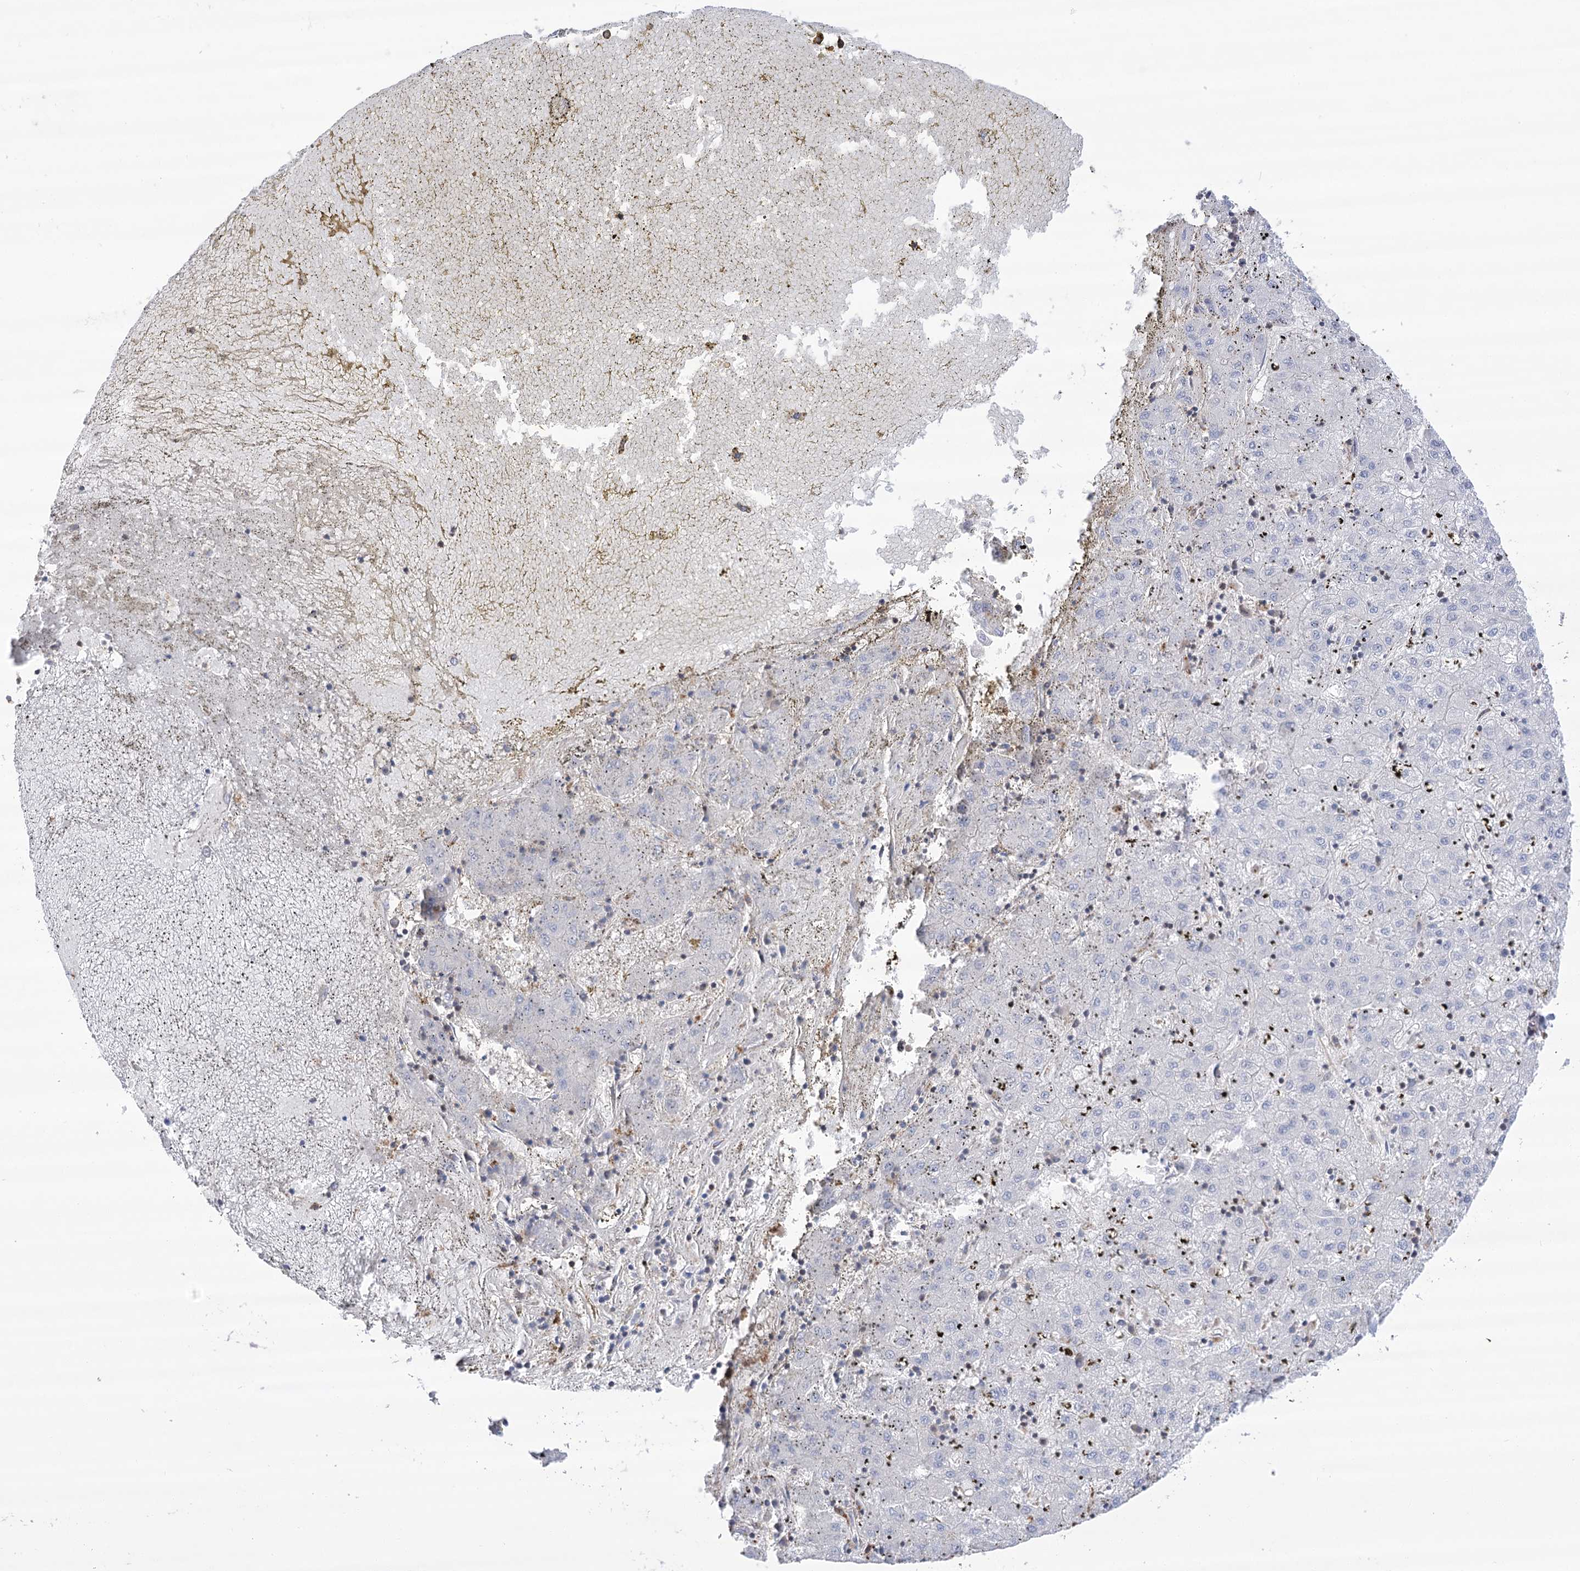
{"staining": {"intensity": "negative", "quantity": "none", "location": "none"}, "tissue": "liver cancer", "cell_type": "Tumor cells", "image_type": "cancer", "snomed": [{"axis": "morphology", "description": "Carcinoma, Hepatocellular, NOS"}, {"axis": "topography", "description": "Liver"}], "caption": "A histopathology image of liver cancer (hepatocellular carcinoma) stained for a protein shows no brown staining in tumor cells.", "gene": "VPS37B", "patient": {"sex": "male", "age": 72}}